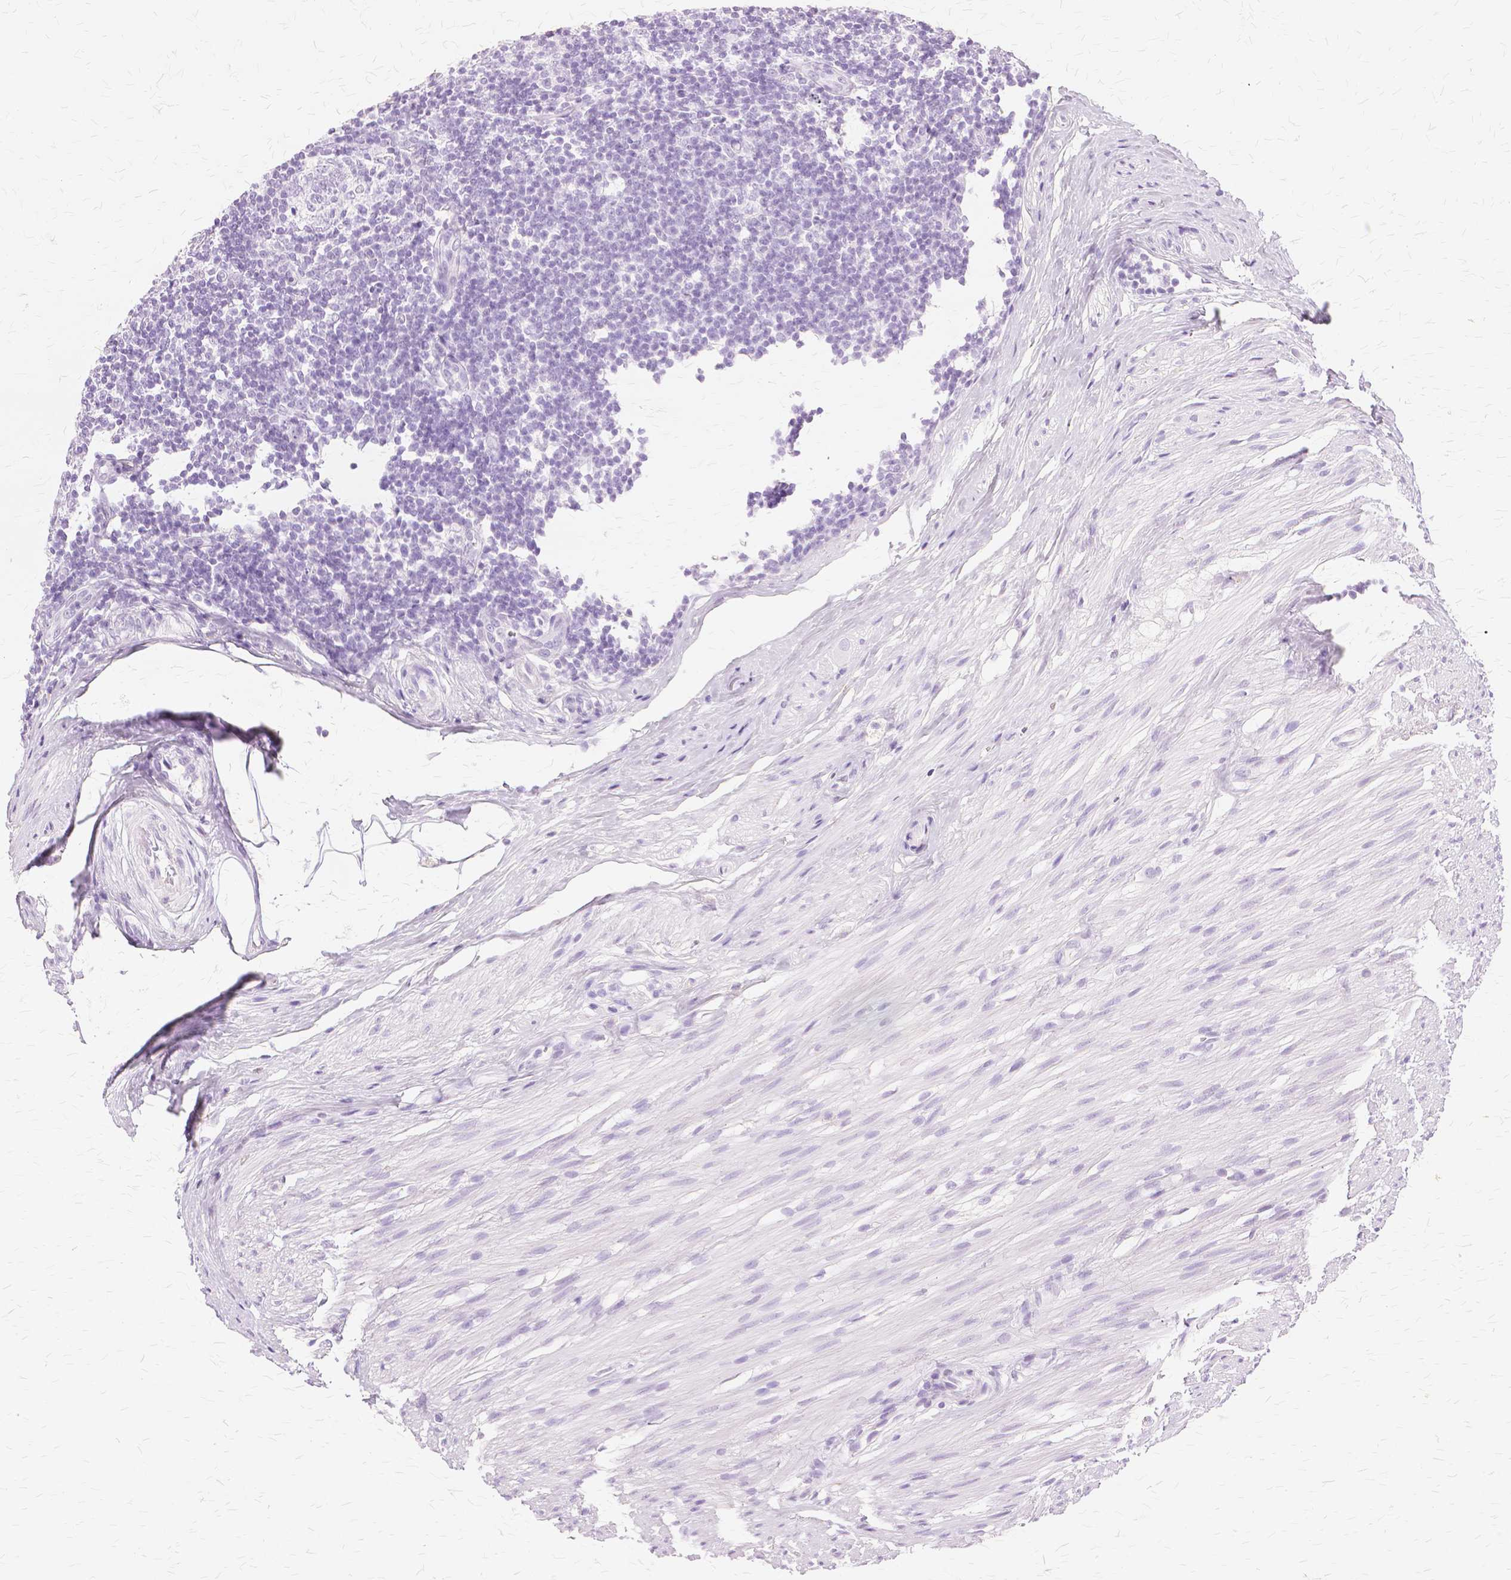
{"staining": {"intensity": "negative", "quantity": "none", "location": "none"}, "tissue": "appendix", "cell_type": "Glandular cells", "image_type": "normal", "snomed": [{"axis": "morphology", "description": "Normal tissue, NOS"}, {"axis": "topography", "description": "Appendix"}], "caption": "Glandular cells show no significant expression in unremarkable appendix.", "gene": "TGM1", "patient": {"sex": "female", "age": 56}}